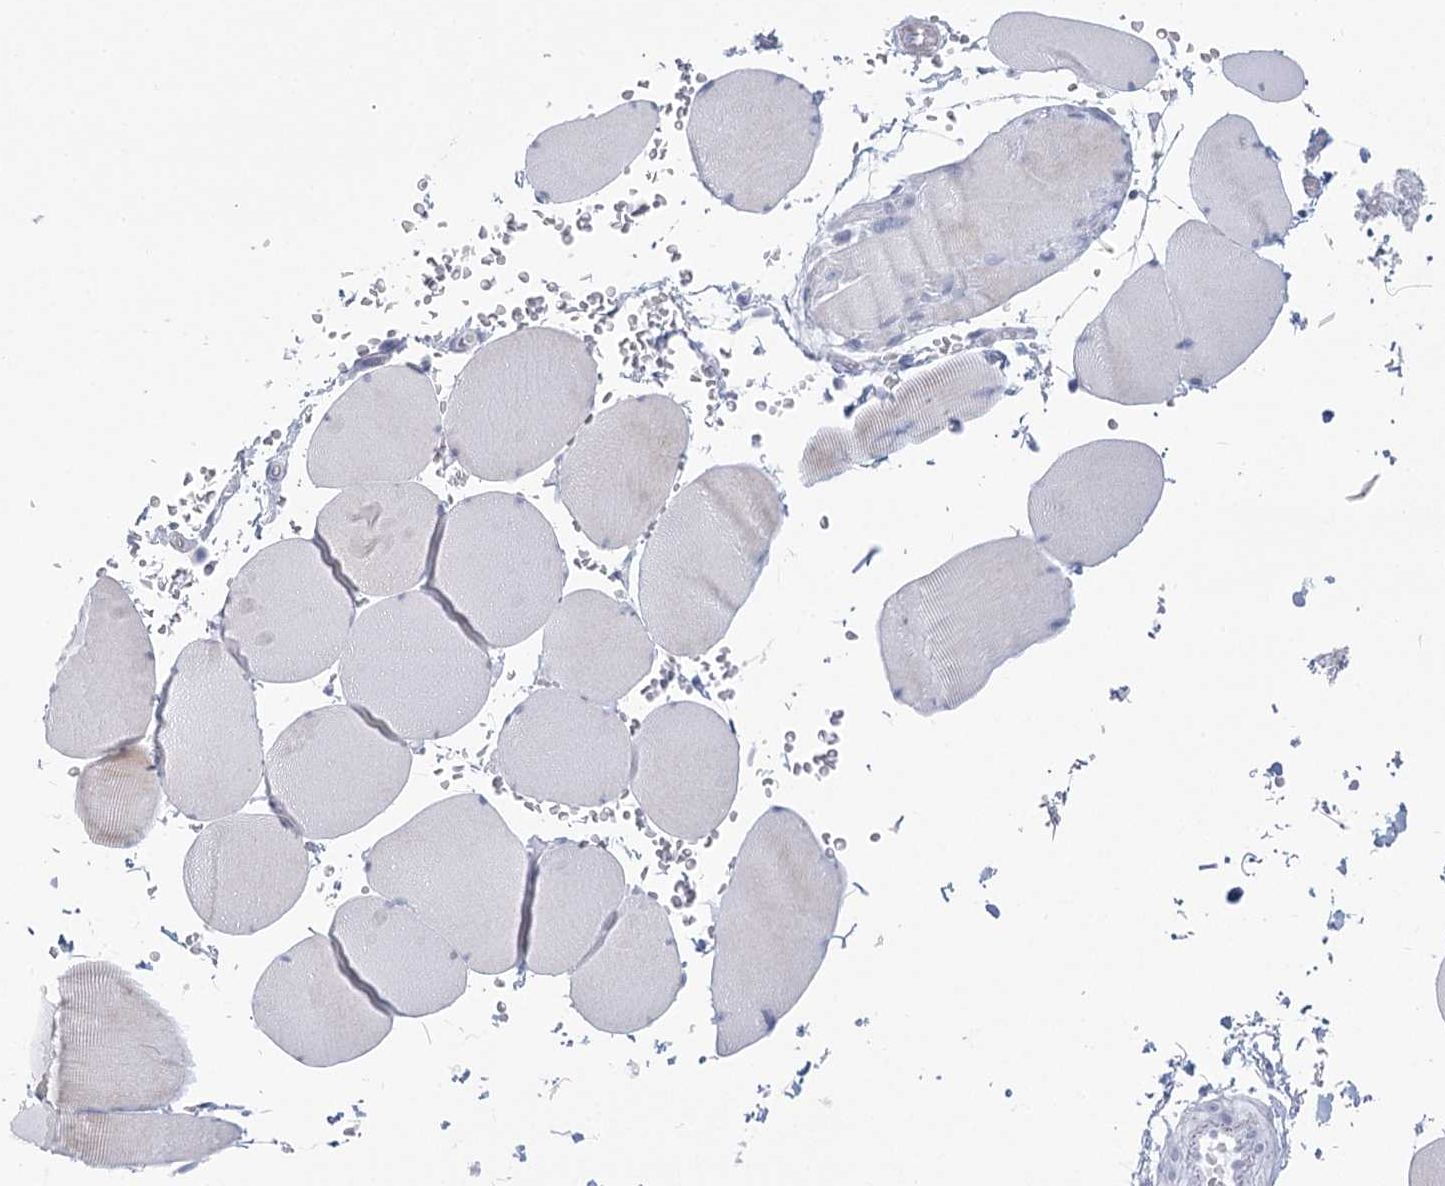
{"staining": {"intensity": "negative", "quantity": "none", "location": "none"}, "tissue": "skeletal muscle", "cell_type": "Myocytes", "image_type": "normal", "snomed": [{"axis": "morphology", "description": "Normal tissue, NOS"}, {"axis": "topography", "description": "Skeletal muscle"}, {"axis": "topography", "description": "Head-Neck"}], "caption": "DAB (3,3'-diaminobenzidine) immunohistochemical staining of benign human skeletal muscle shows no significant staining in myocytes.", "gene": "WNT8B", "patient": {"sex": "male", "age": 66}}